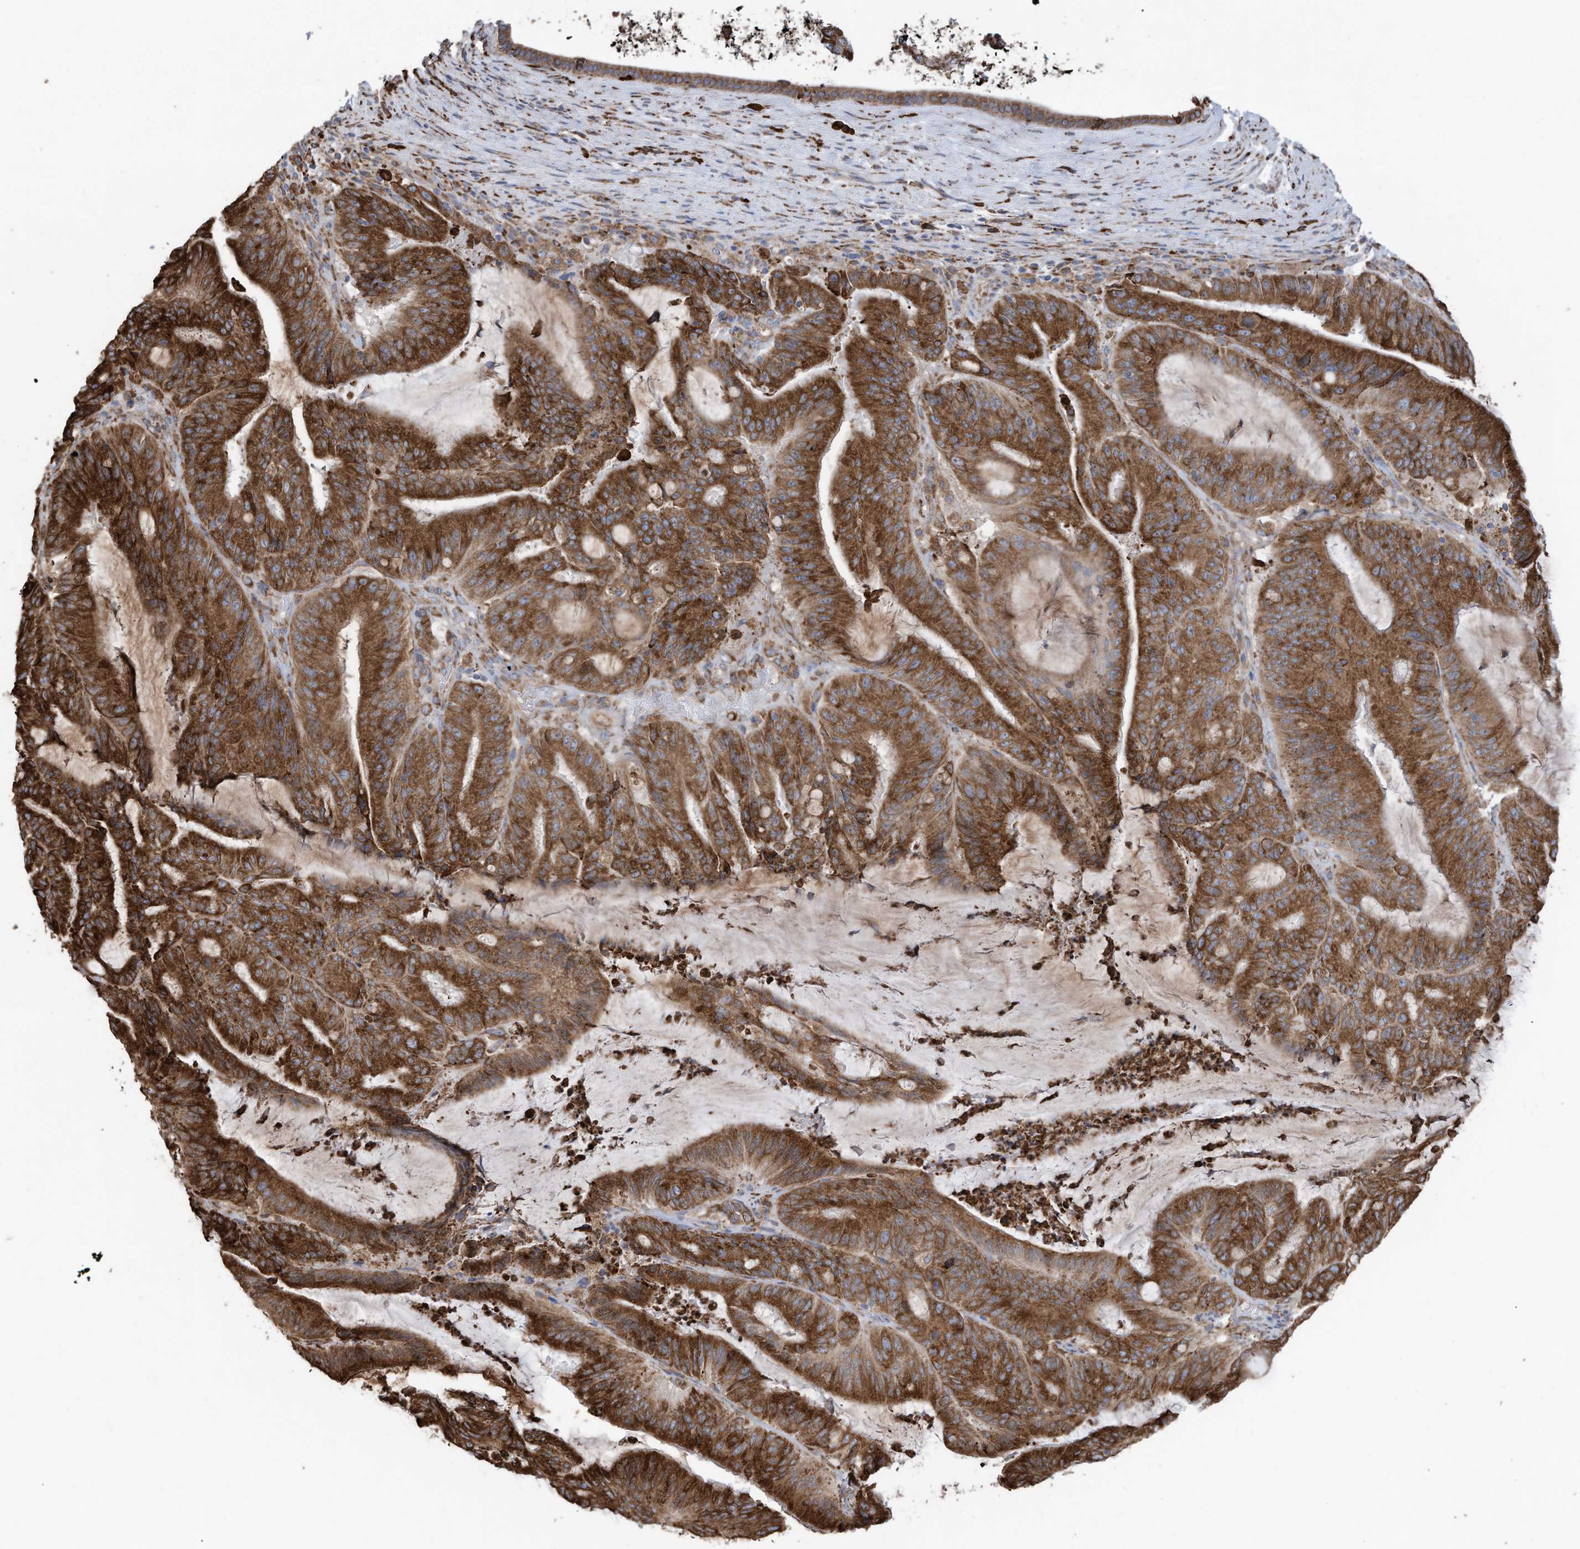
{"staining": {"intensity": "strong", "quantity": ">75%", "location": "cytoplasmic/membranous"}, "tissue": "liver cancer", "cell_type": "Tumor cells", "image_type": "cancer", "snomed": [{"axis": "morphology", "description": "Normal tissue, NOS"}, {"axis": "morphology", "description": "Cholangiocarcinoma"}, {"axis": "topography", "description": "Liver"}, {"axis": "topography", "description": "Peripheral nerve tissue"}], "caption": "High-power microscopy captured an IHC micrograph of liver cancer, revealing strong cytoplasmic/membranous expression in approximately >75% of tumor cells. (Brightfield microscopy of DAB IHC at high magnification).", "gene": "ZNF354C", "patient": {"sex": "female", "age": 73}}